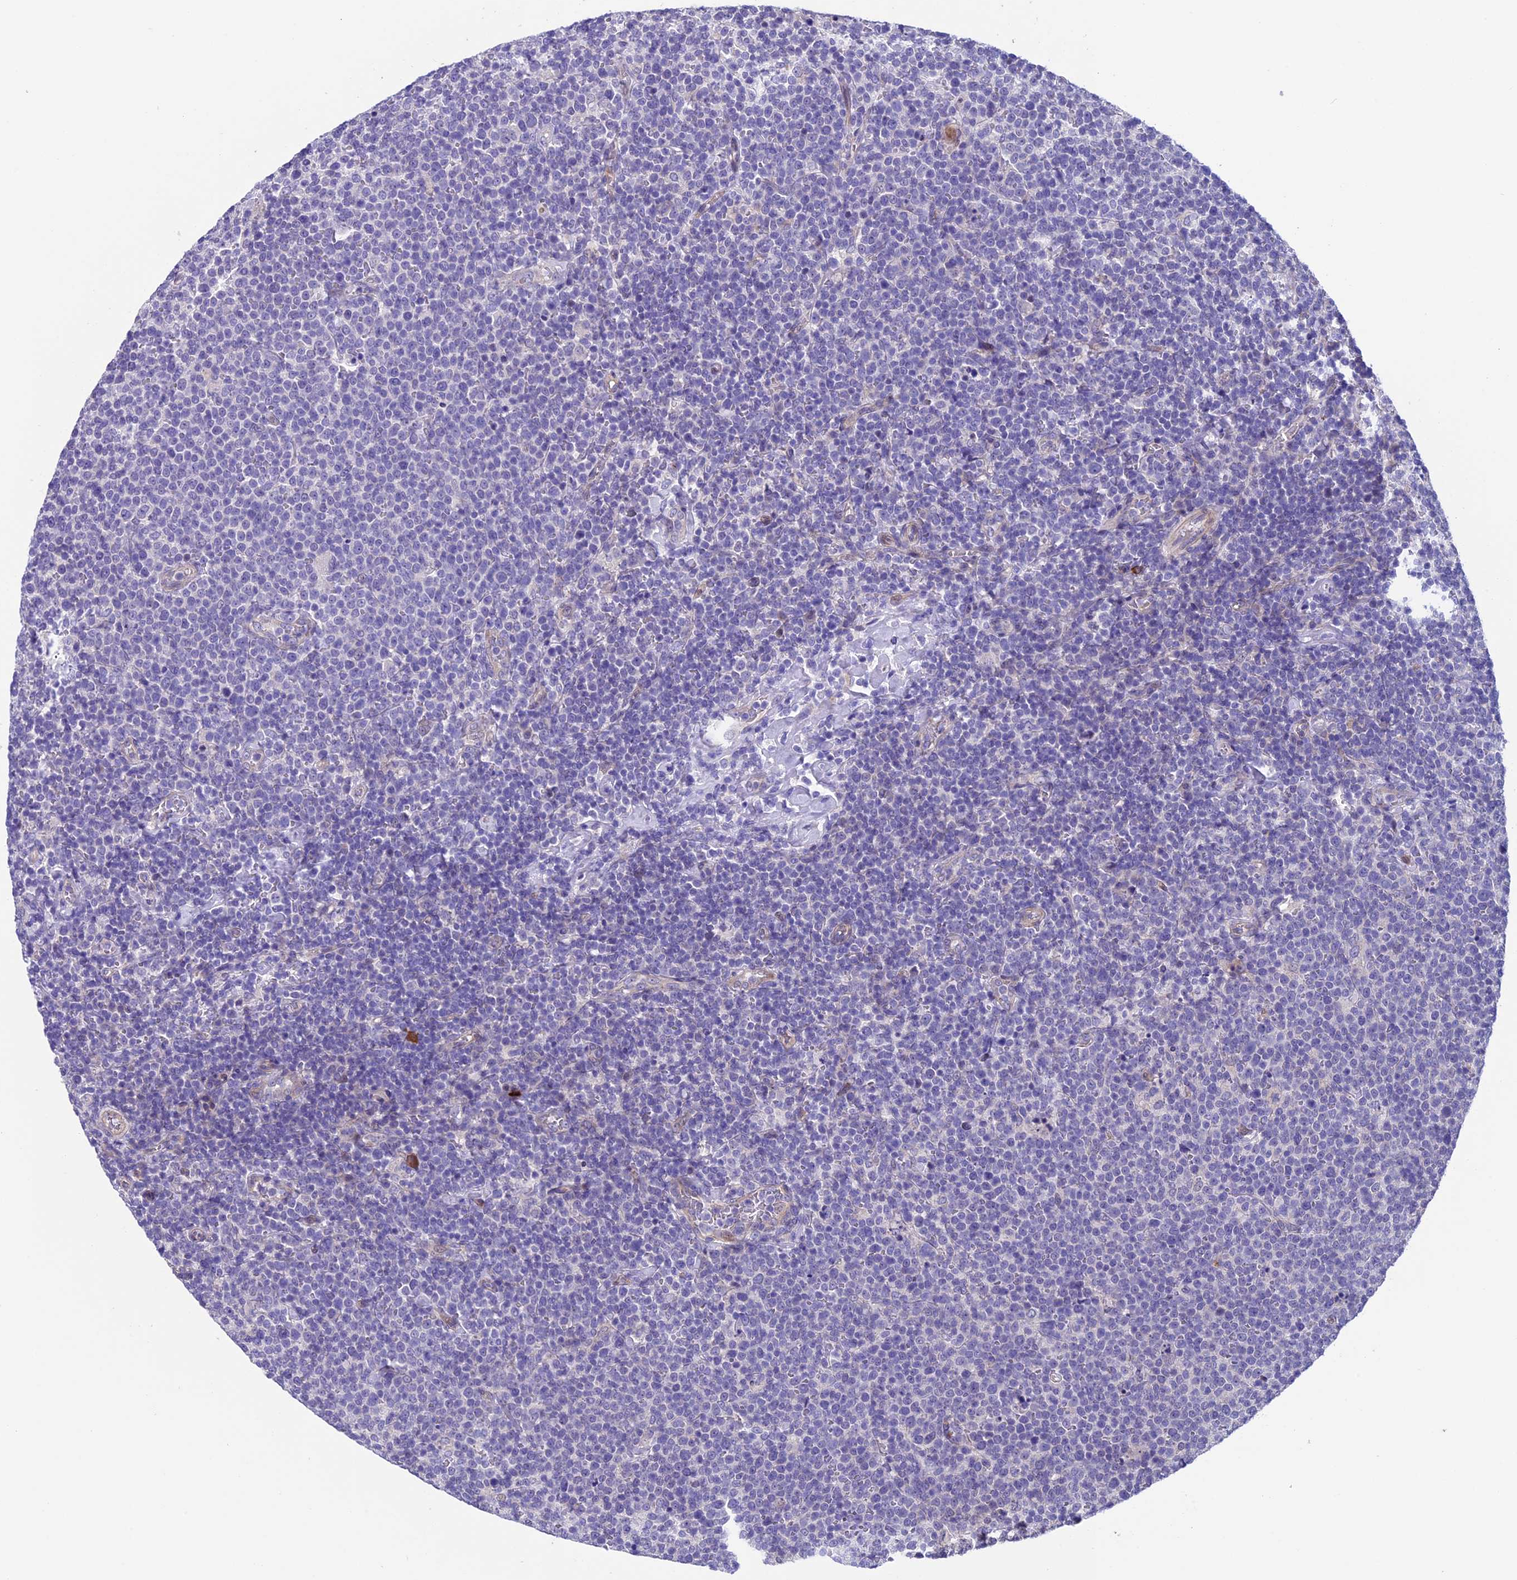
{"staining": {"intensity": "negative", "quantity": "none", "location": "none"}, "tissue": "lymphoma", "cell_type": "Tumor cells", "image_type": "cancer", "snomed": [{"axis": "morphology", "description": "Malignant lymphoma, non-Hodgkin's type, High grade"}, {"axis": "topography", "description": "Lymph node"}], "caption": "Immunohistochemistry (IHC) of lymphoma demonstrates no expression in tumor cells.", "gene": "TMEM171", "patient": {"sex": "male", "age": 61}}